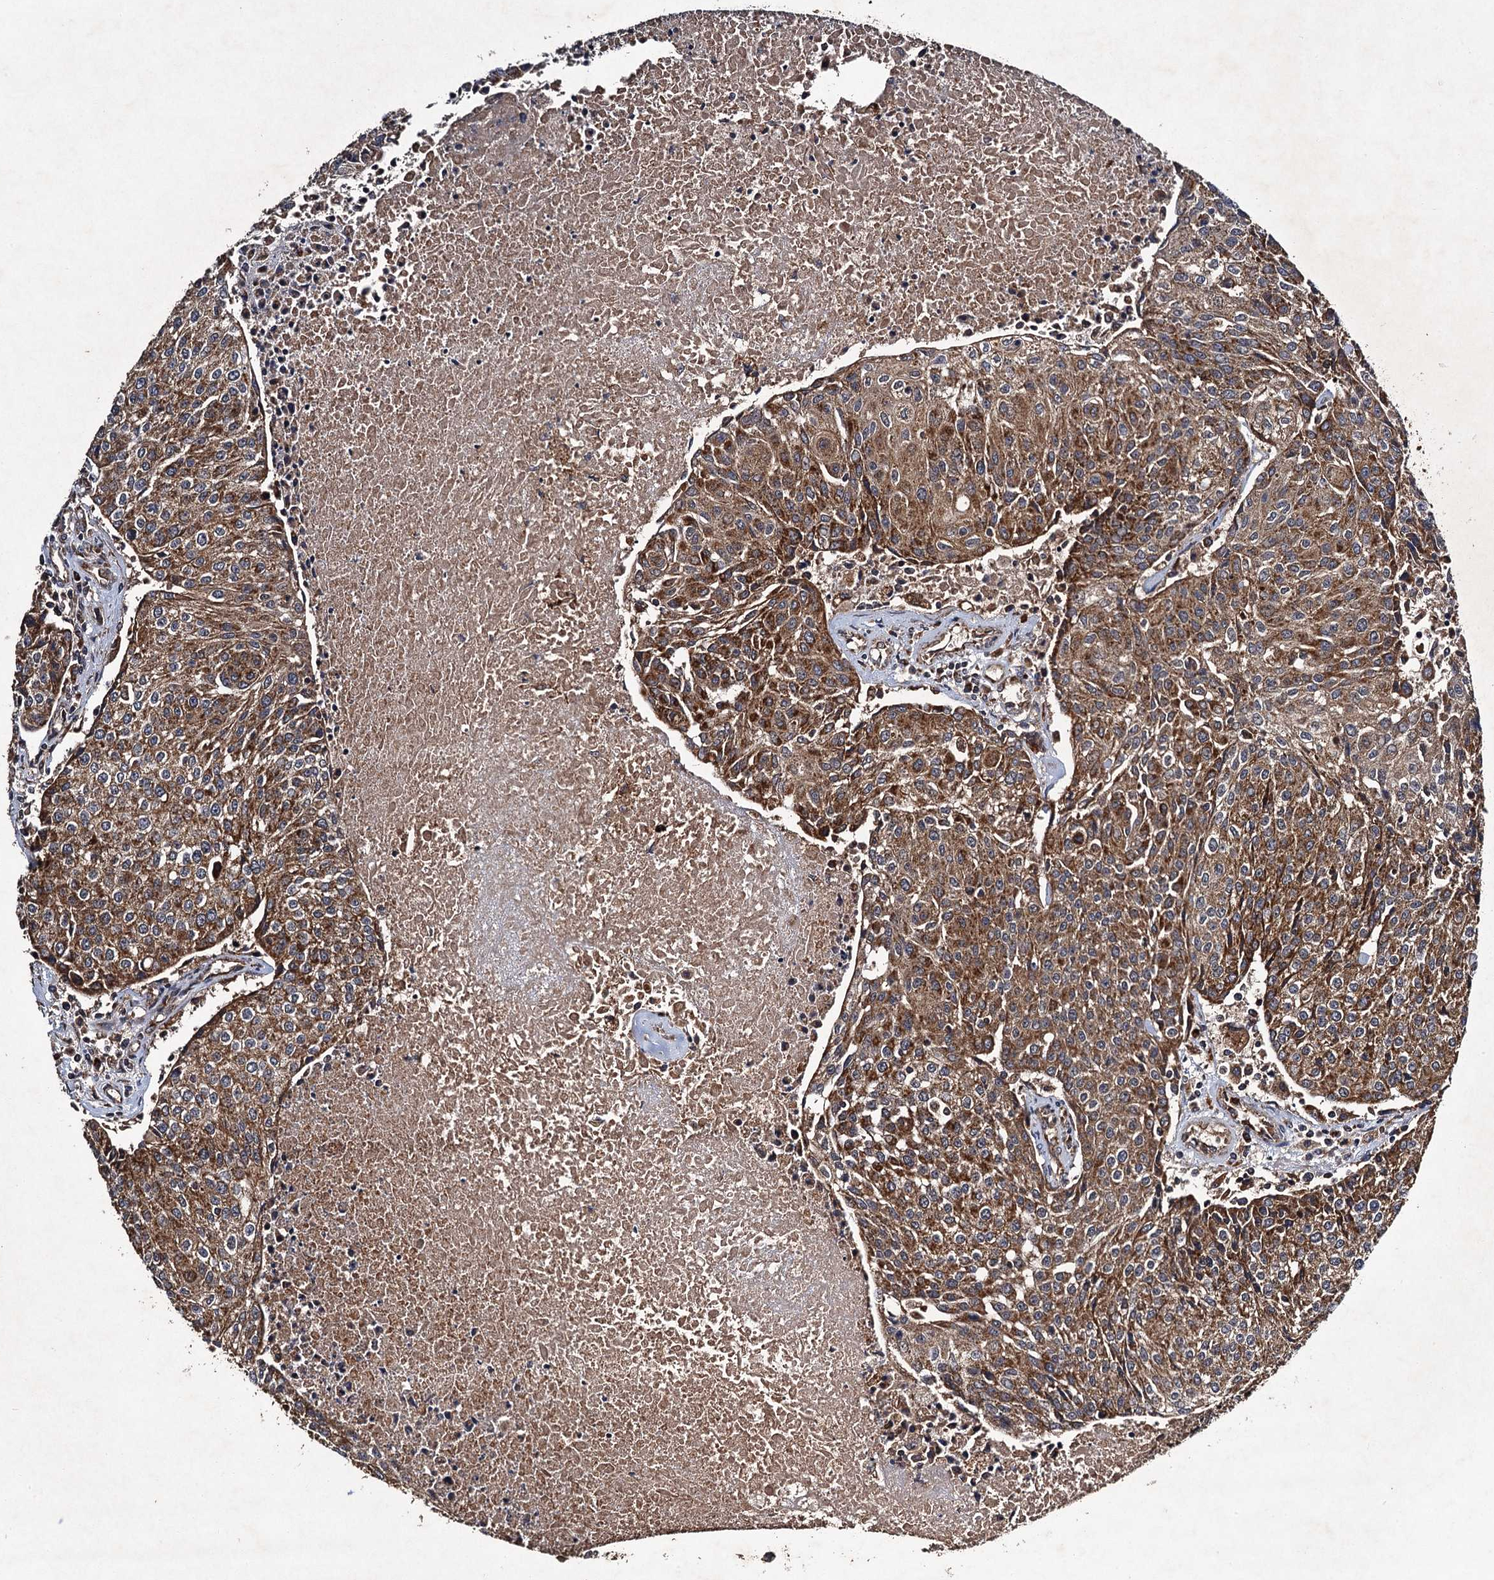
{"staining": {"intensity": "moderate", "quantity": ">75%", "location": "cytoplasmic/membranous"}, "tissue": "urothelial cancer", "cell_type": "Tumor cells", "image_type": "cancer", "snomed": [{"axis": "morphology", "description": "Urothelial carcinoma, High grade"}, {"axis": "topography", "description": "Urinary bladder"}], "caption": "Urothelial cancer stained for a protein shows moderate cytoplasmic/membranous positivity in tumor cells.", "gene": "NDUFA13", "patient": {"sex": "female", "age": 85}}